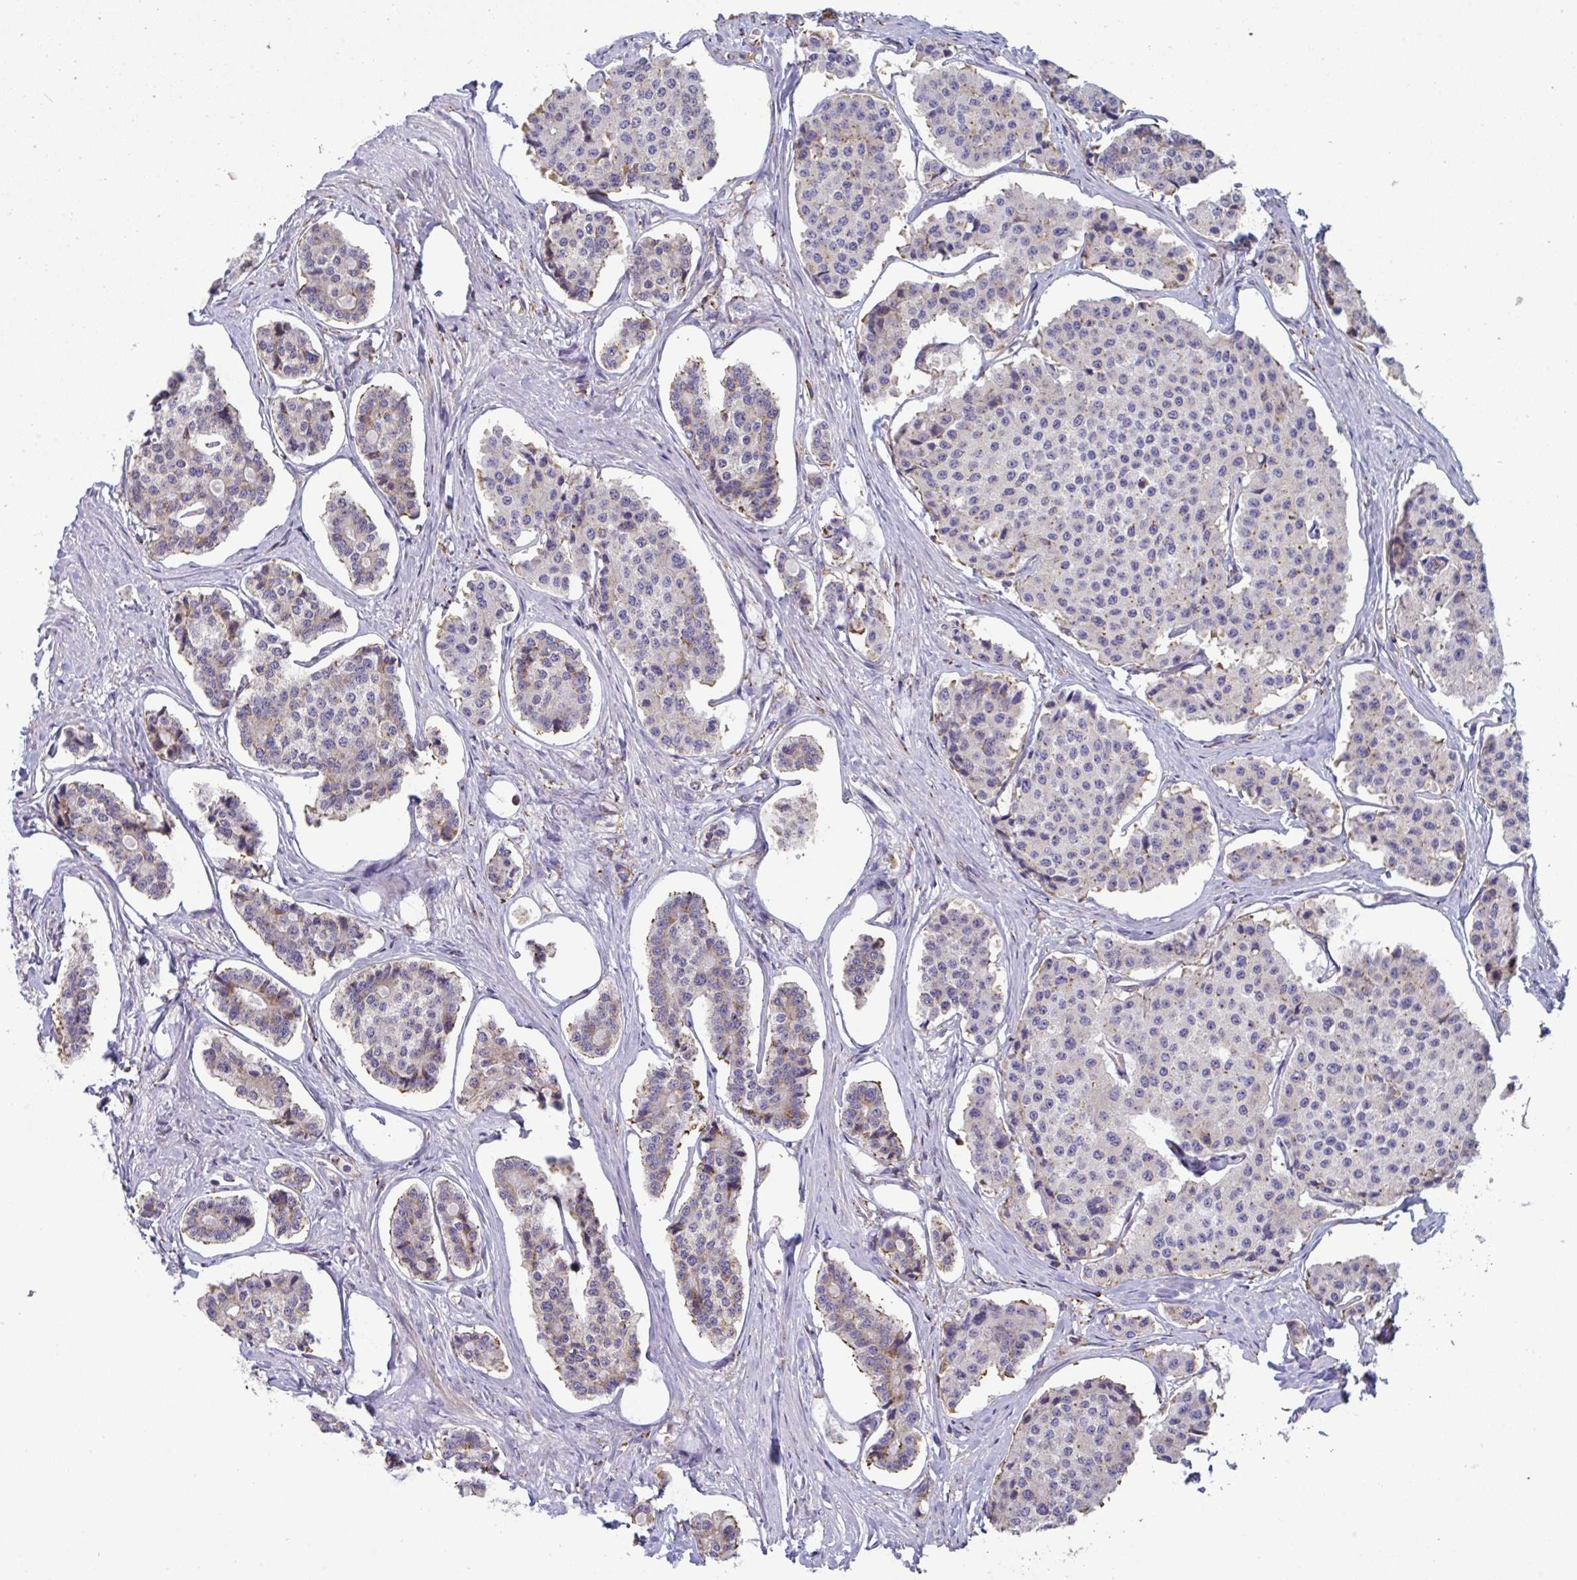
{"staining": {"intensity": "weak", "quantity": "<25%", "location": "cytoplasmic/membranous"}, "tissue": "carcinoid", "cell_type": "Tumor cells", "image_type": "cancer", "snomed": [{"axis": "morphology", "description": "Carcinoid, malignant, NOS"}, {"axis": "topography", "description": "Small intestine"}], "caption": "Tumor cells show no significant protein positivity in malignant carcinoid.", "gene": "MYMK", "patient": {"sex": "female", "age": 65}}